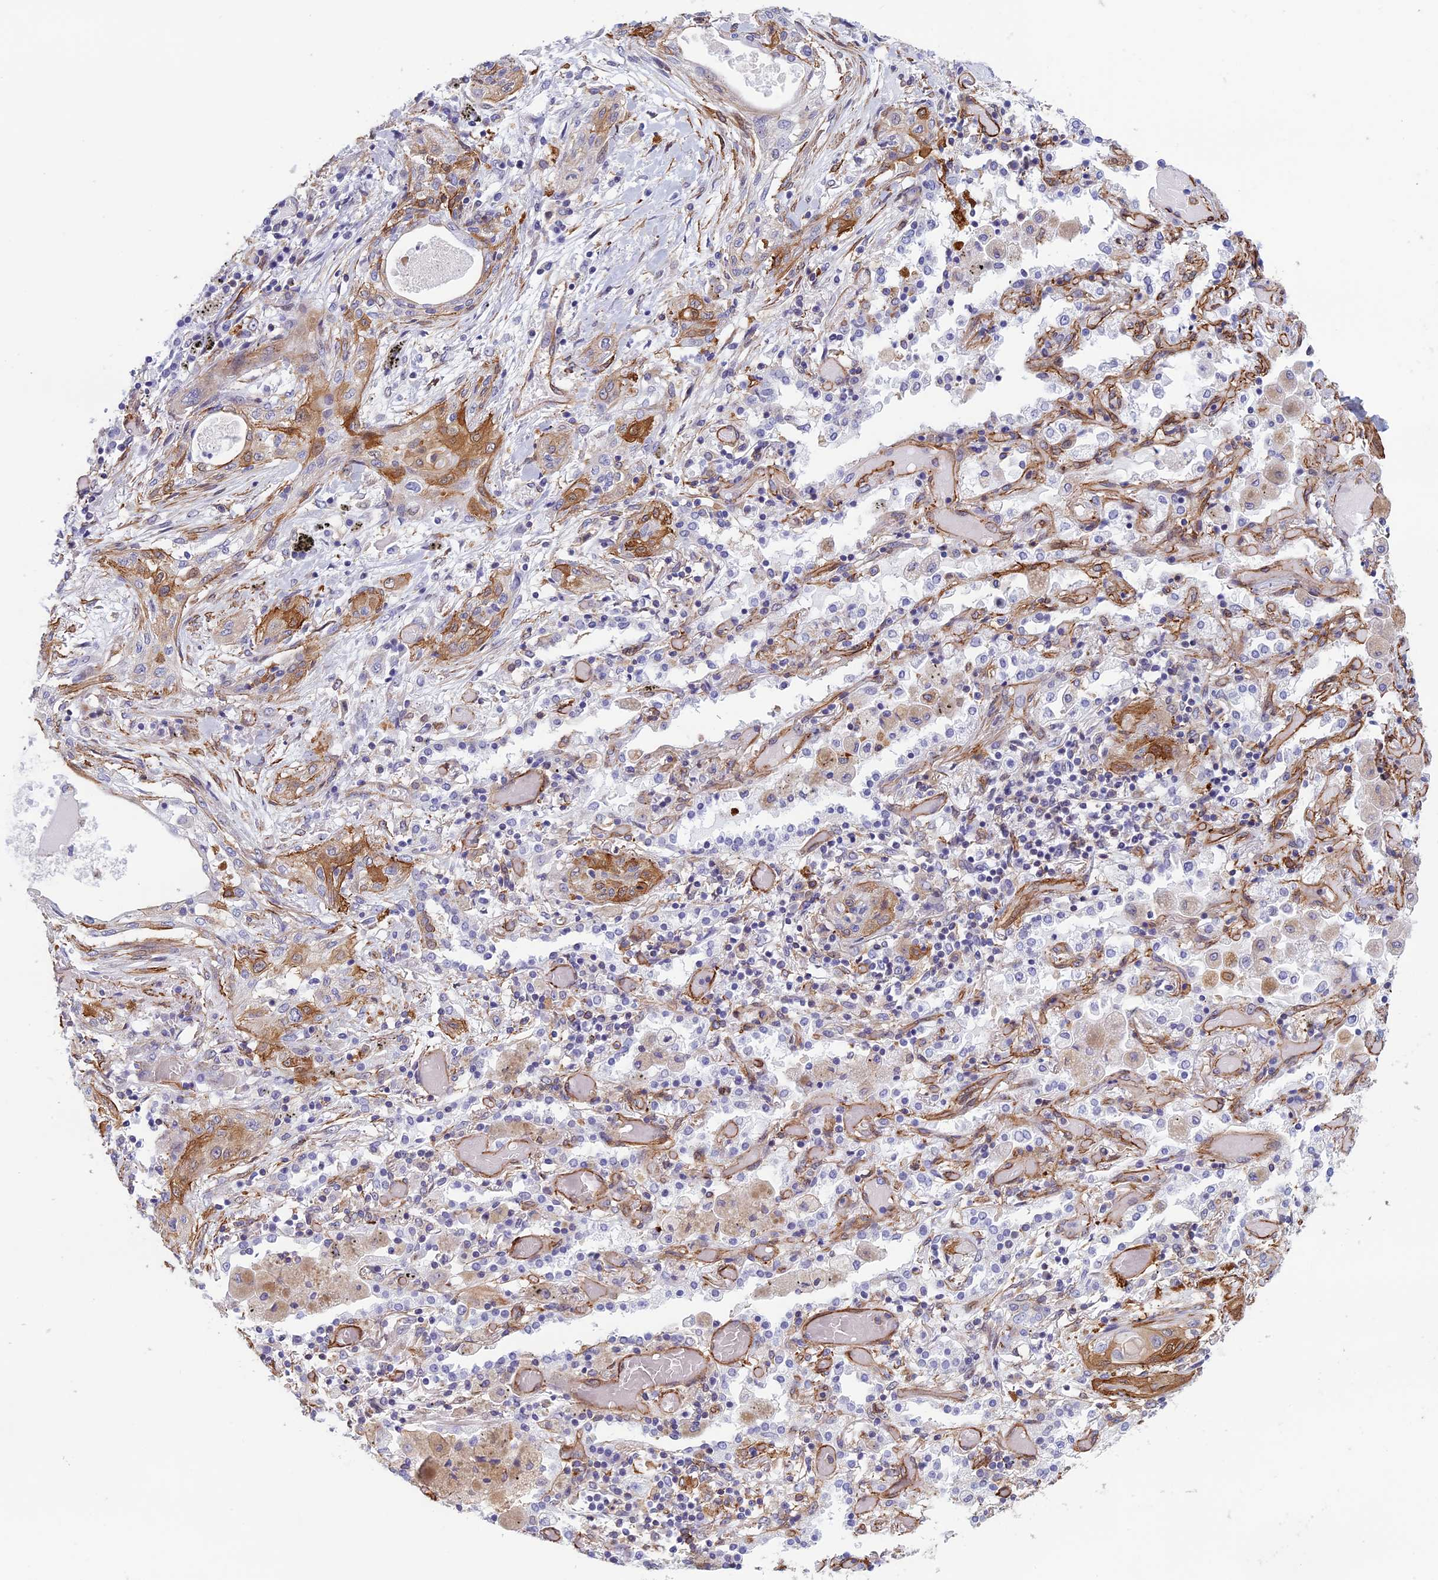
{"staining": {"intensity": "moderate", "quantity": "<25%", "location": "cytoplasmic/membranous"}, "tissue": "lung cancer", "cell_type": "Tumor cells", "image_type": "cancer", "snomed": [{"axis": "morphology", "description": "Squamous cell carcinoma, NOS"}, {"axis": "topography", "description": "Lung"}], "caption": "Immunohistochemistry (DAB) staining of human lung cancer (squamous cell carcinoma) demonstrates moderate cytoplasmic/membranous protein positivity in about <25% of tumor cells.", "gene": "ANGPTL2", "patient": {"sex": "female", "age": 47}}